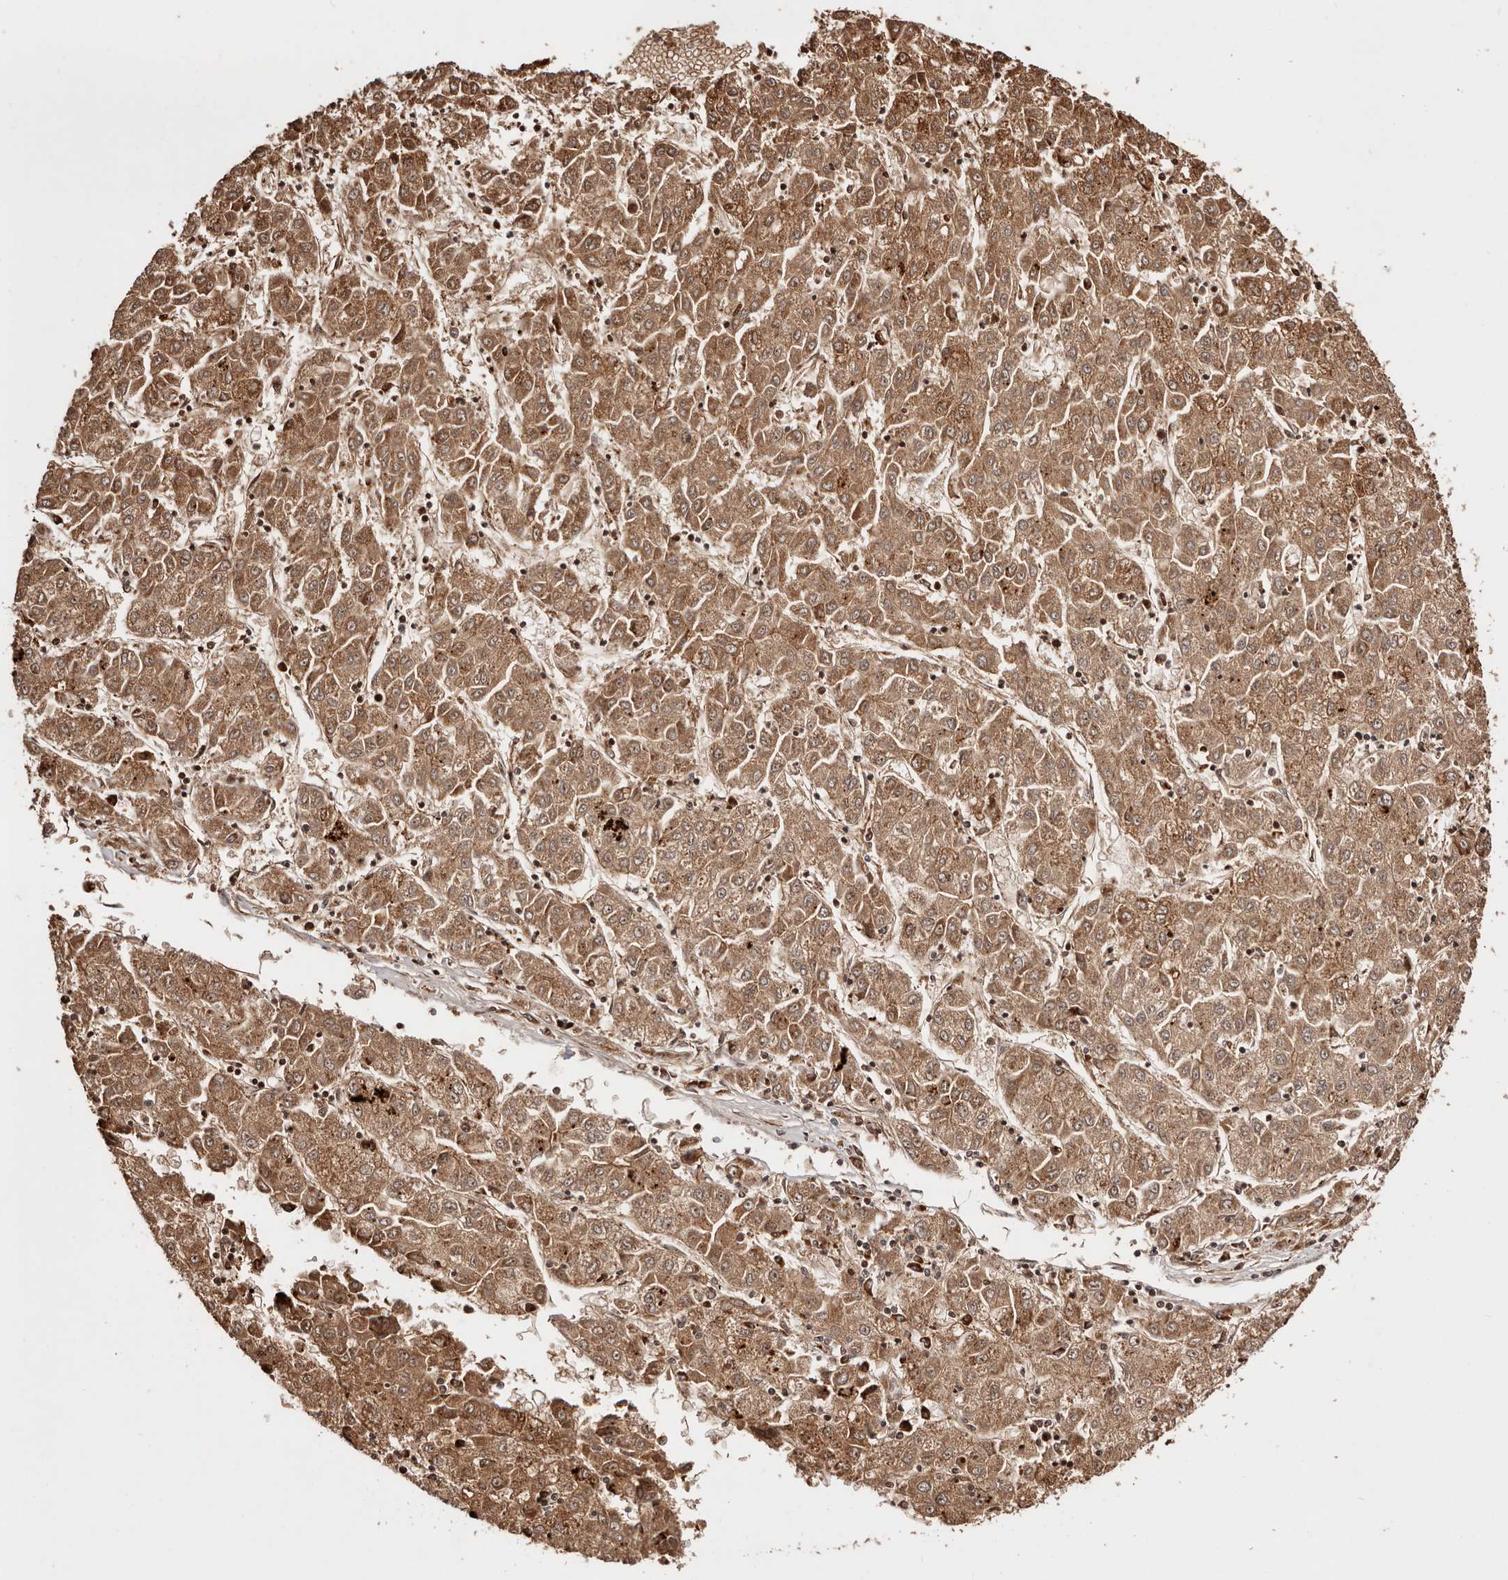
{"staining": {"intensity": "moderate", "quantity": ">75%", "location": "cytoplasmic/membranous"}, "tissue": "liver cancer", "cell_type": "Tumor cells", "image_type": "cancer", "snomed": [{"axis": "morphology", "description": "Carcinoma, Hepatocellular, NOS"}, {"axis": "topography", "description": "Liver"}], "caption": "High-magnification brightfield microscopy of liver cancer stained with DAB (3,3'-diaminobenzidine) (brown) and counterstained with hematoxylin (blue). tumor cells exhibit moderate cytoplasmic/membranous staining is seen in about>75% of cells.", "gene": "PTPN22", "patient": {"sex": "male", "age": 72}}